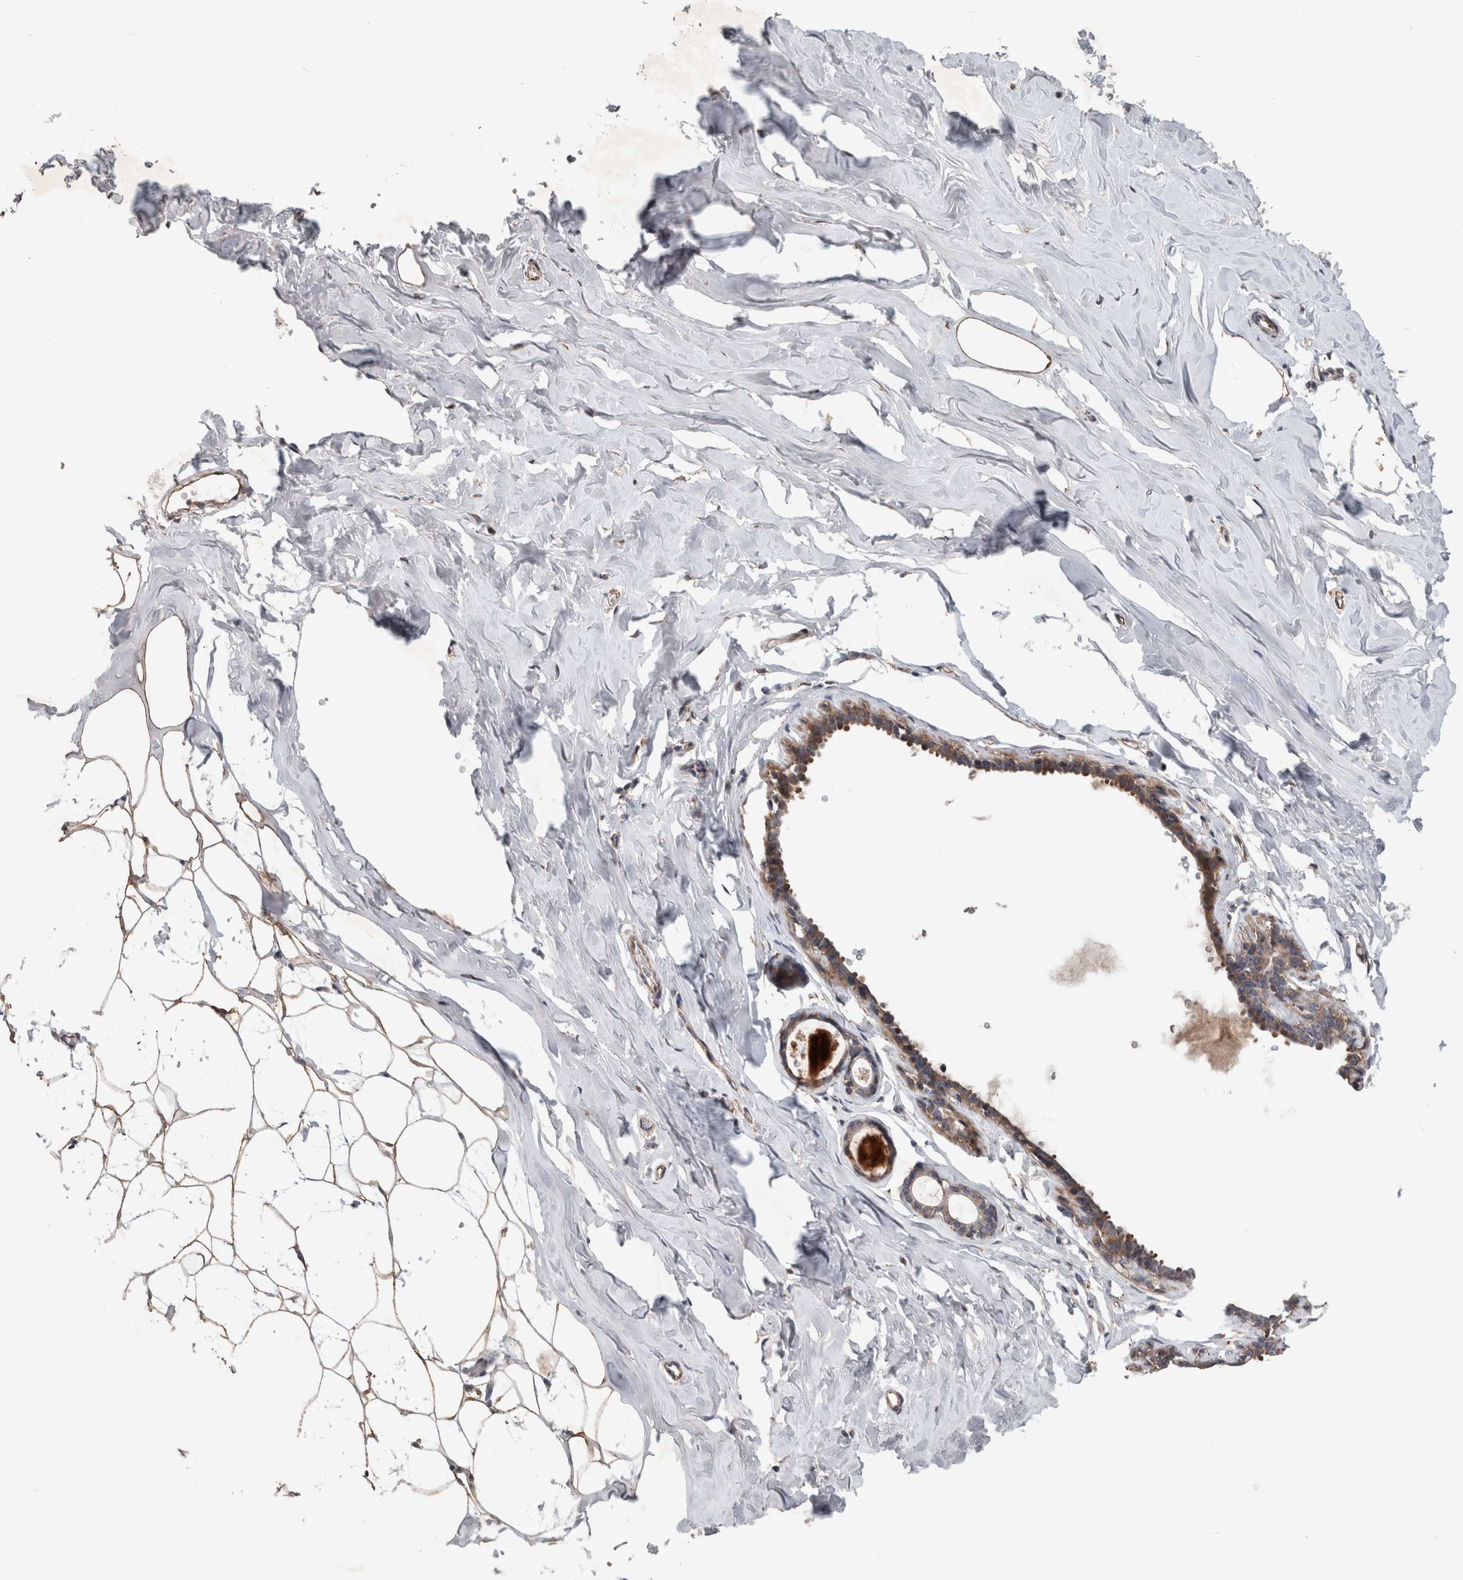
{"staining": {"intensity": "moderate", "quantity": "25%-75%", "location": "cytoplasmic/membranous"}, "tissue": "adipose tissue", "cell_type": "Adipocytes", "image_type": "normal", "snomed": [{"axis": "morphology", "description": "Normal tissue, NOS"}, {"axis": "morphology", "description": "Fibrosis, NOS"}, {"axis": "topography", "description": "Breast"}, {"axis": "topography", "description": "Adipose tissue"}], "caption": "IHC of unremarkable human adipose tissue shows medium levels of moderate cytoplasmic/membranous positivity in approximately 25%-75% of adipocytes.", "gene": "GIMAP6", "patient": {"sex": "female", "age": 39}}